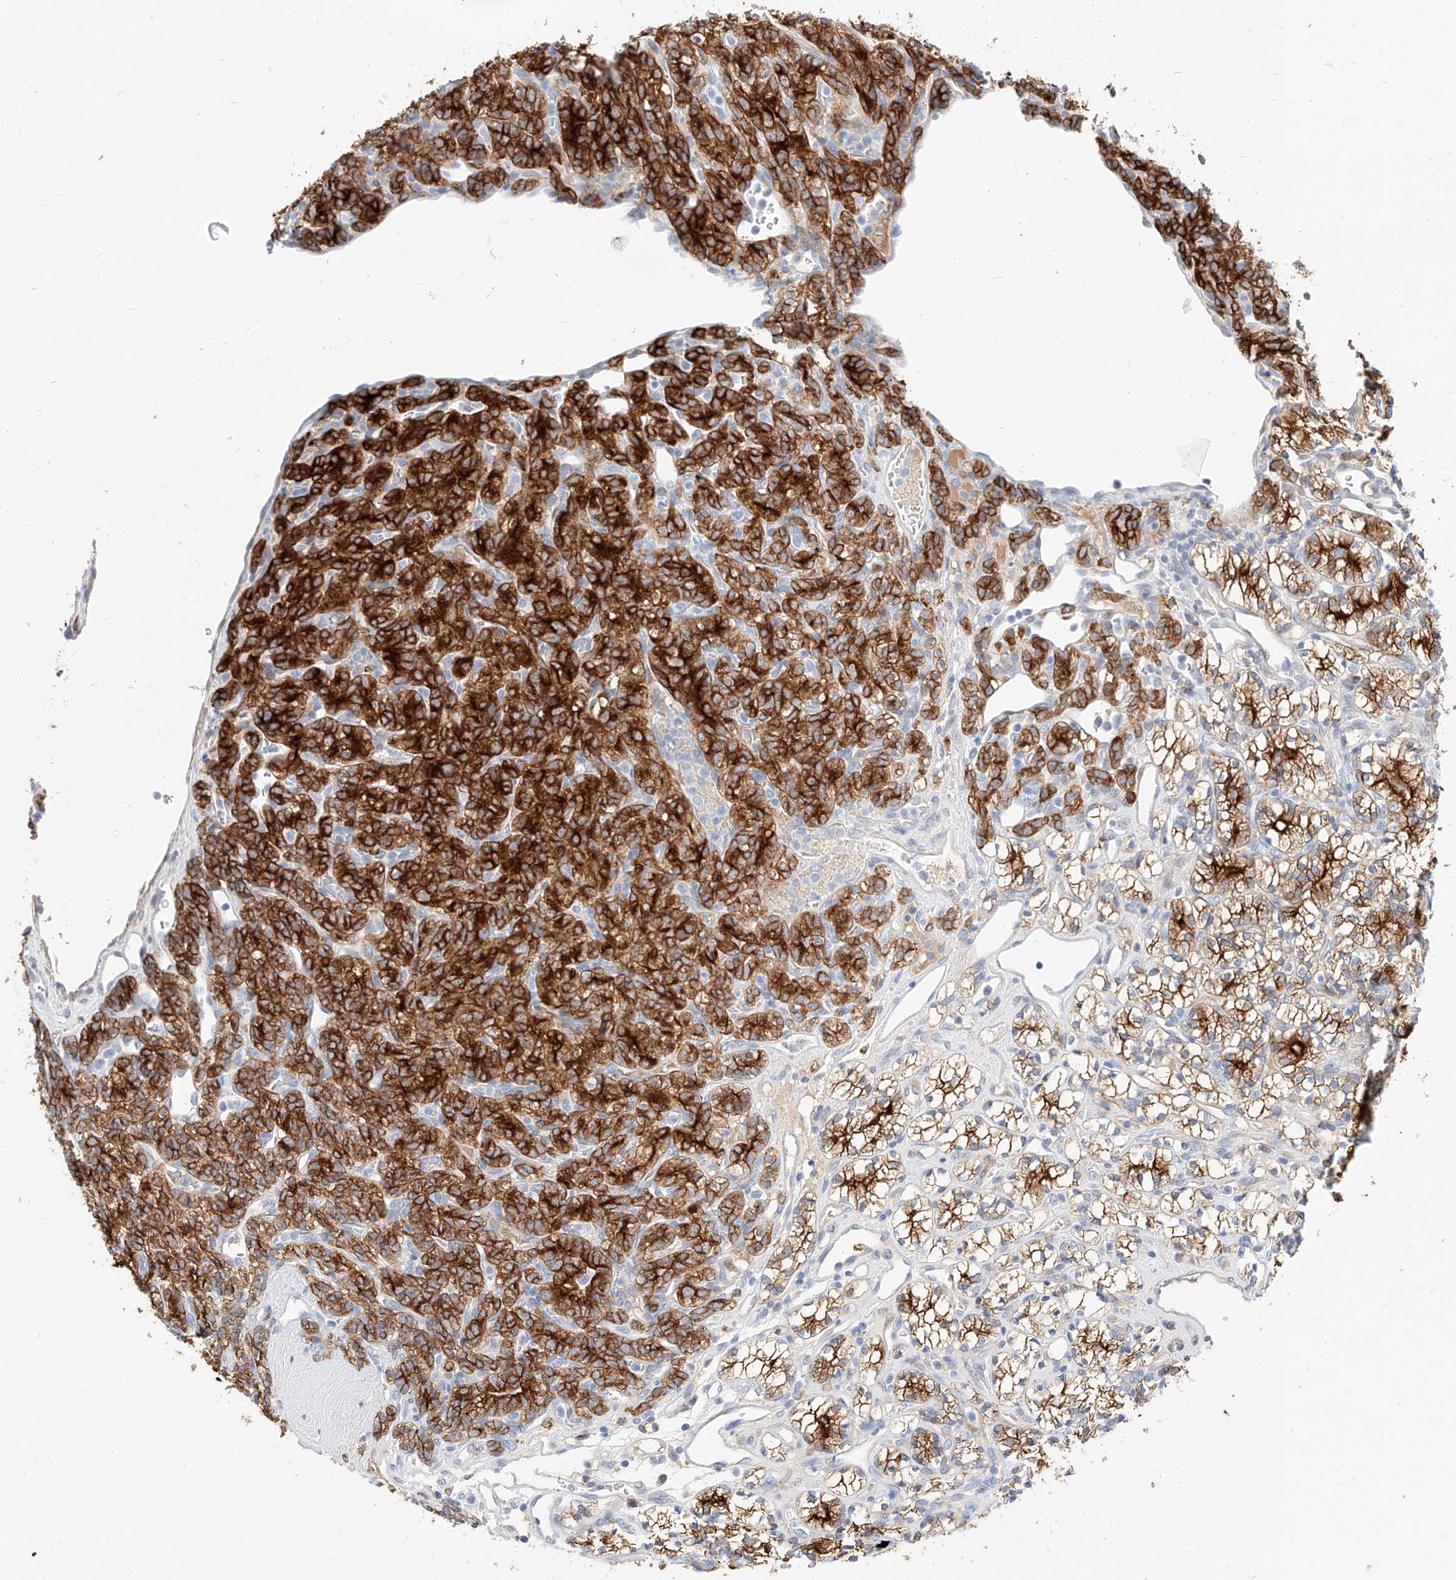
{"staining": {"intensity": "strong", "quantity": ">75%", "location": "cytoplasmic/membranous"}, "tissue": "renal cancer", "cell_type": "Tumor cells", "image_type": "cancer", "snomed": [{"axis": "morphology", "description": "Adenocarcinoma, NOS"}, {"axis": "topography", "description": "Kidney"}], "caption": "High-power microscopy captured an IHC image of renal cancer, revealing strong cytoplasmic/membranous staining in approximately >75% of tumor cells.", "gene": "MAP7", "patient": {"sex": "male", "age": 77}}